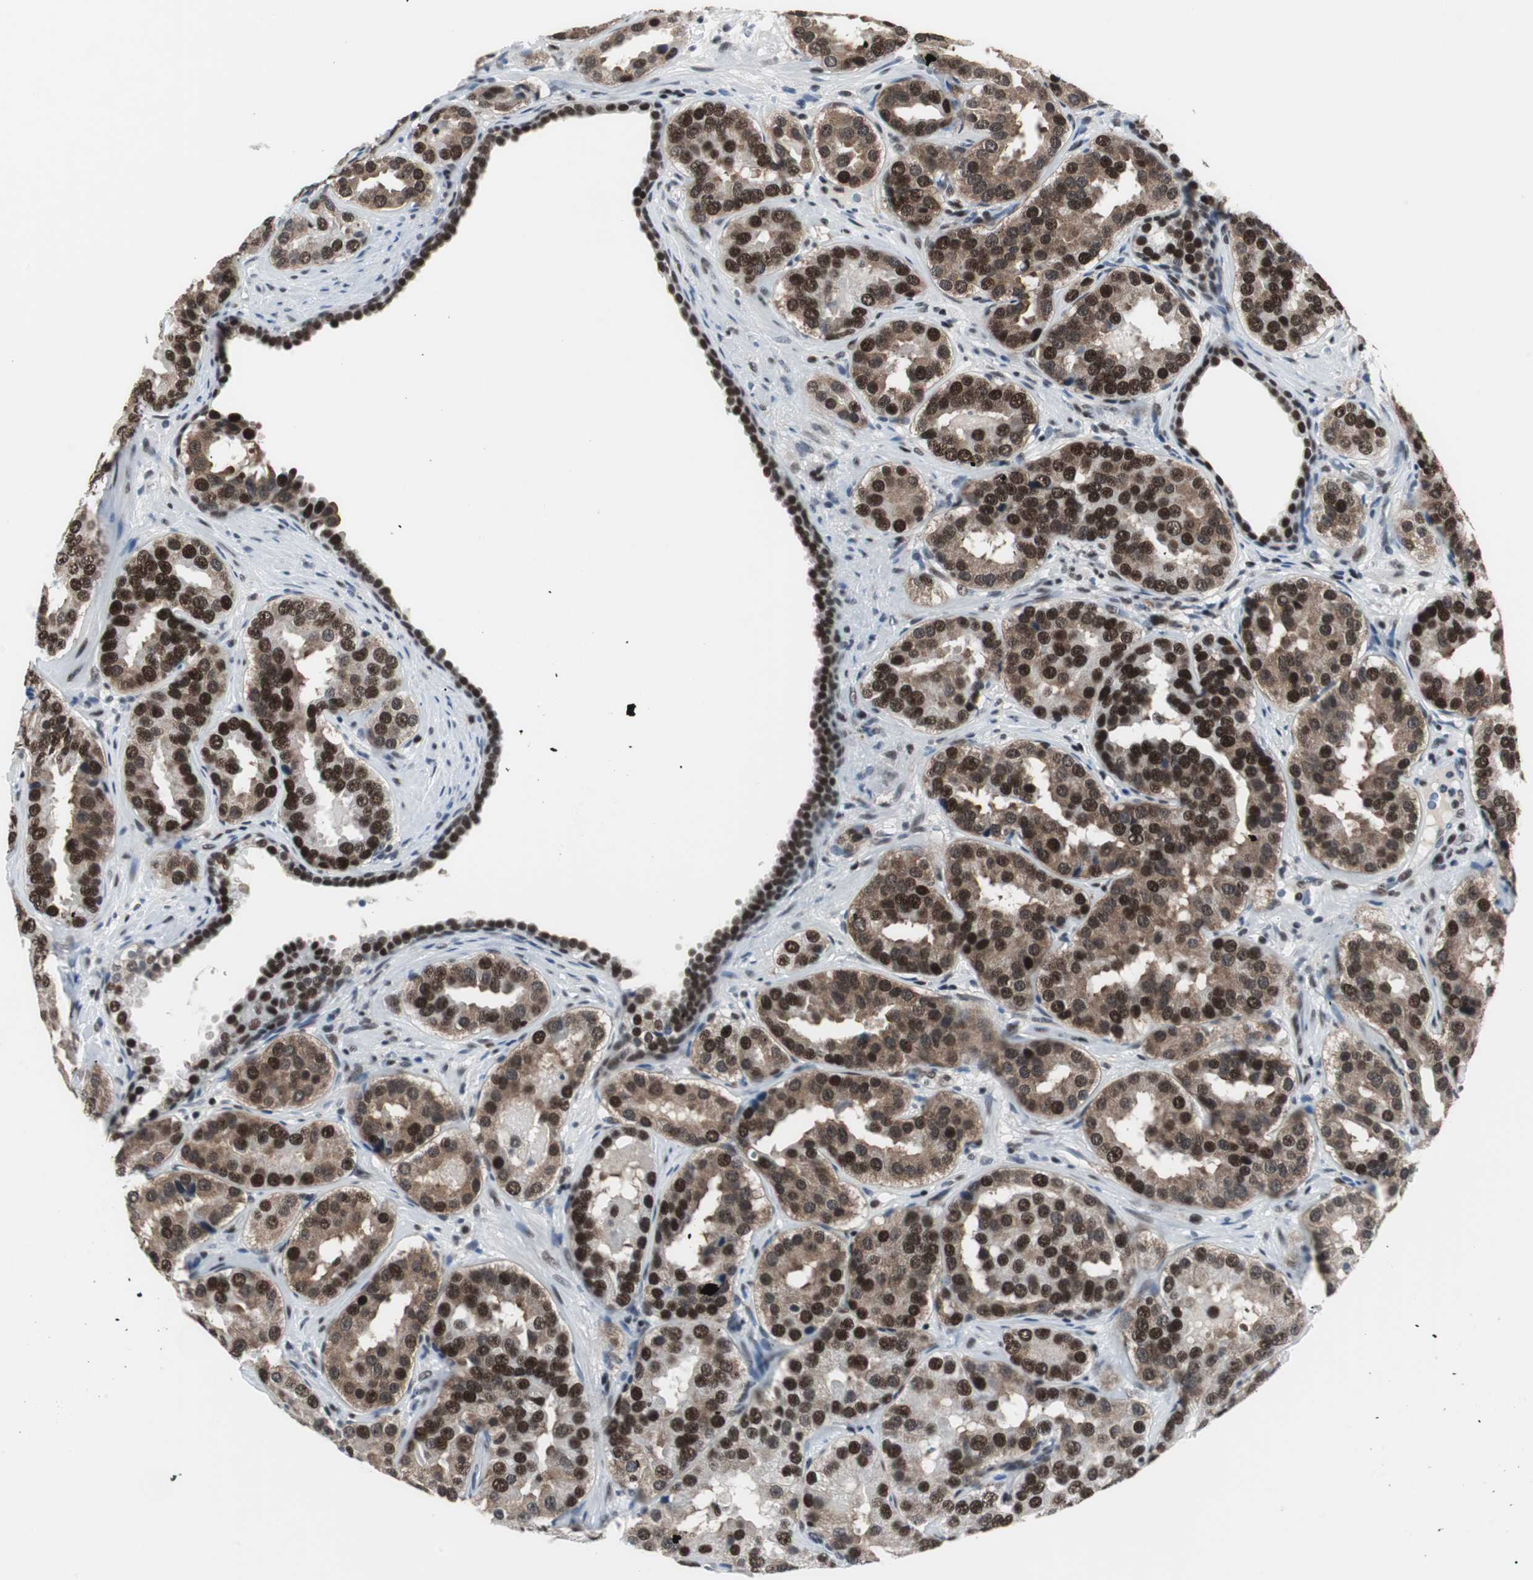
{"staining": {"intensity": "strong", "quantity": ">75%", "location": "nuclear"}, "tissue": "prostate cancer", "cell_type": "Tumor cells", "image_type": "cancer", "snomed": [{"axis": "morphology", "description": "Adenocarcinoma, Low grade"}, {"axis": "topography", "description": "Prostate"}], "caption": "Prostate low-grade adenocarcinoma stained for a protein (brown) displays strong nuclear positive positivity in approximately >75% of tumor cells.", "gene": "RAD9A", "patient": {"sex": "male", "age": 59}}